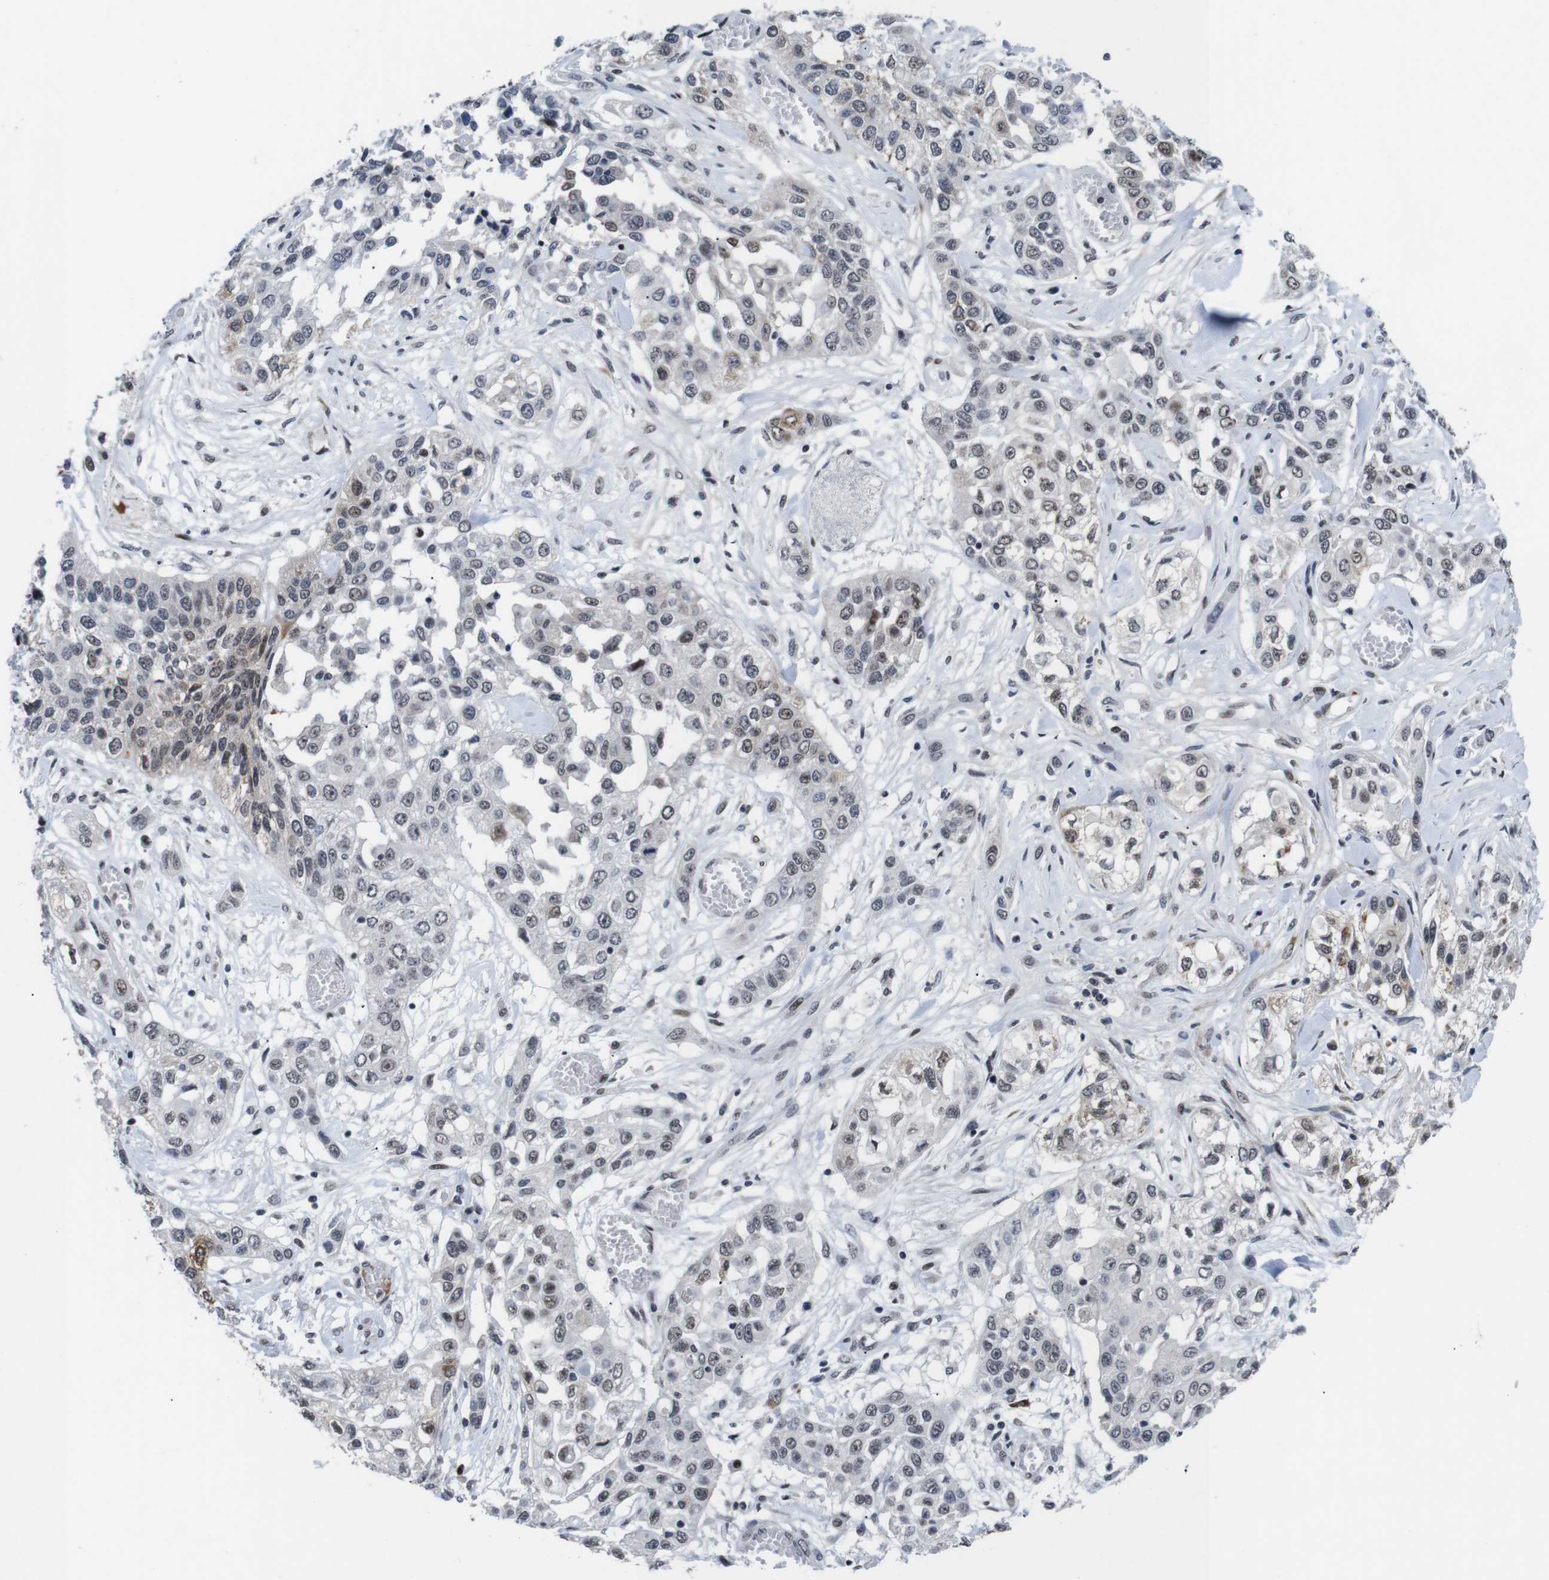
{"staining": {"intensity": "weak", "quantity": "<25%", "location": "nuclear"}, "tissue": "lung cancer", "cell_type": "Tumor cells", "image_type": "cancer", "snomed": [{"axis": "morphology", "description": "Squamous cell carcinoma, NOS"}, {"axis": "topography", "description": "Lung"}], "caption": "Immunohistochemistry of lung cancer demonstrates no staining in tumor cells.", "gene": "EIF4G1", "patient": {"sex": "male", "age": 71}}